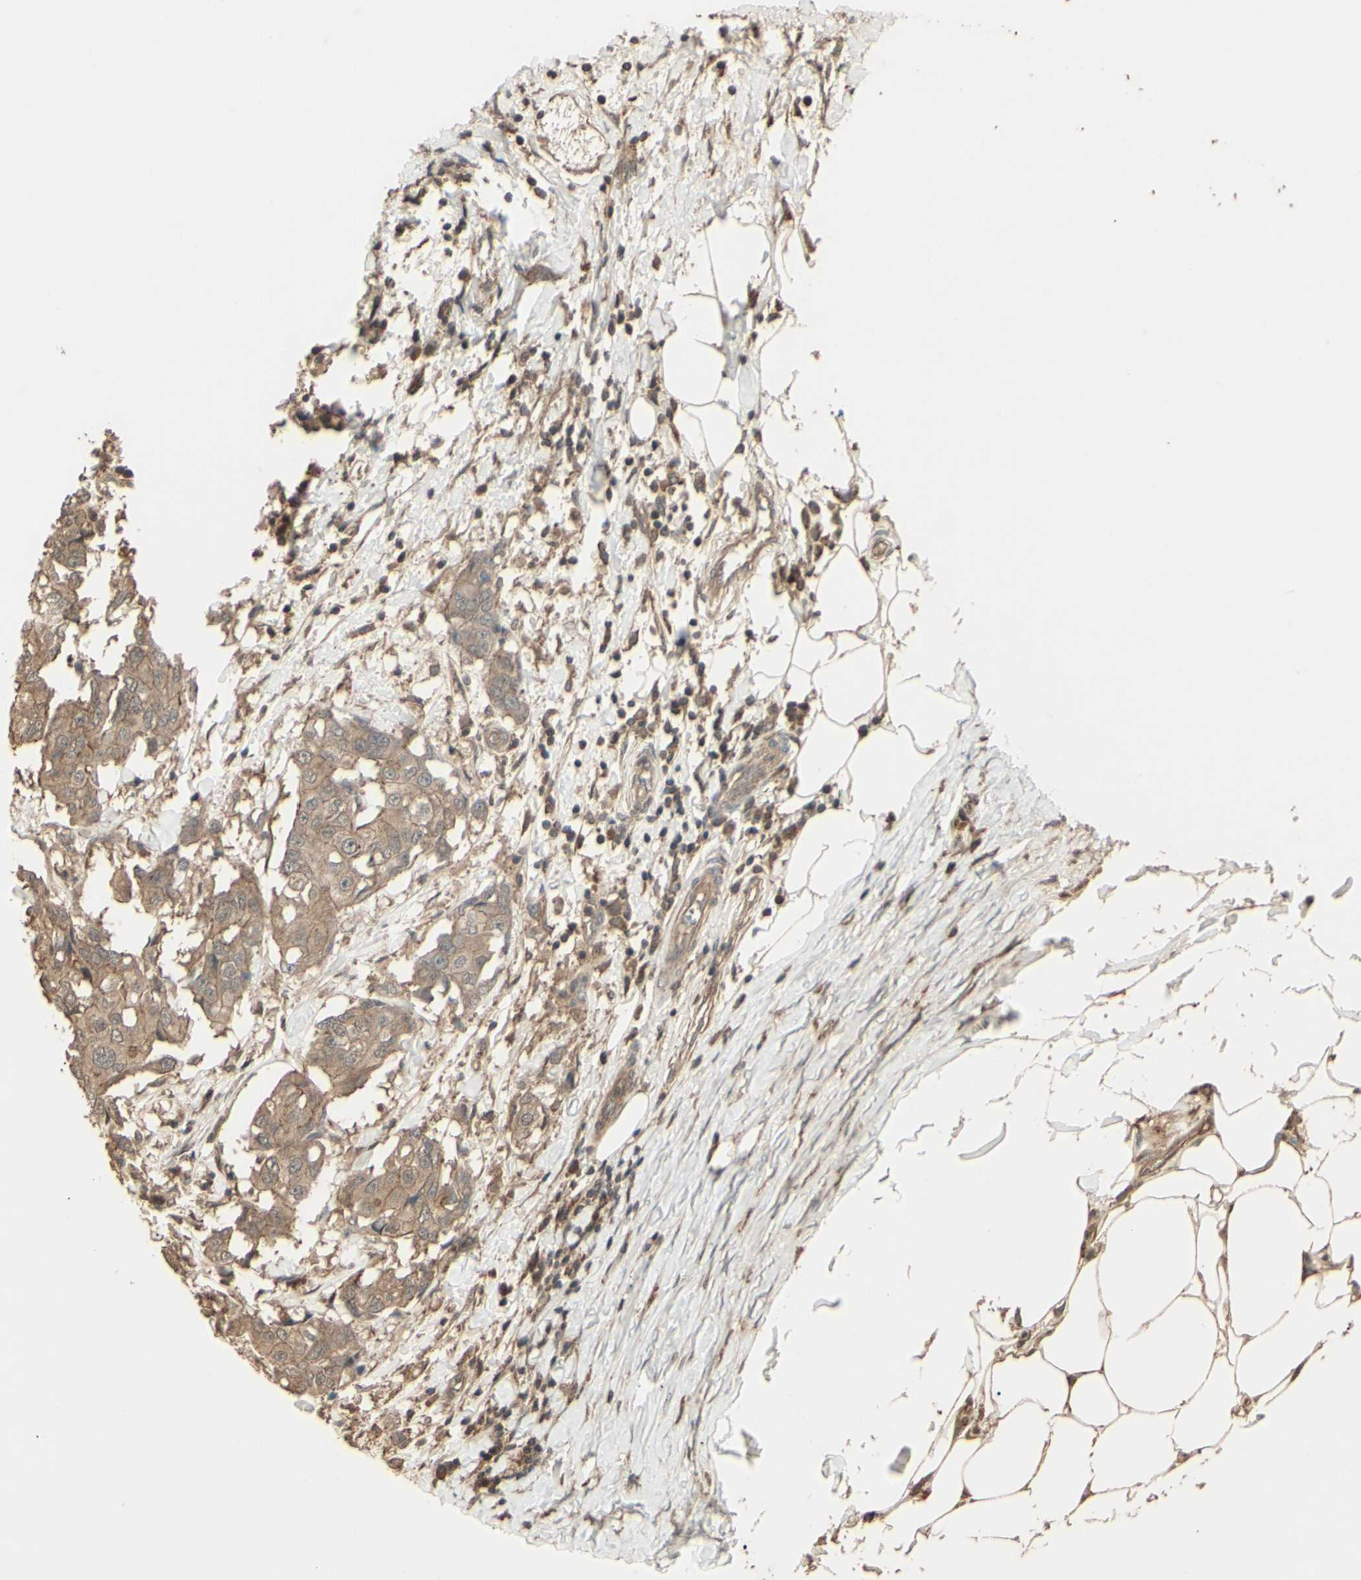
{"staining": {"intensity": "weak", "quantity": ">75%", "location": "cytoplasmic/membranous"}, "tissue": "breast cancer", "cell_type": "Tumor cells", "image_type": "cancer", "snomed": [{"axis": "morphology", "description": "Duct carcinoma"}, {"axis": "topography", "description": "Breast"}], "caption": "Immunohistochemical staining of human breast cancer shows weak cytoplasmic/membranous protein expression in about >75% of tumor cells.", "gene": "GNAS", "patient": {"sex": "female", "age": 27}}